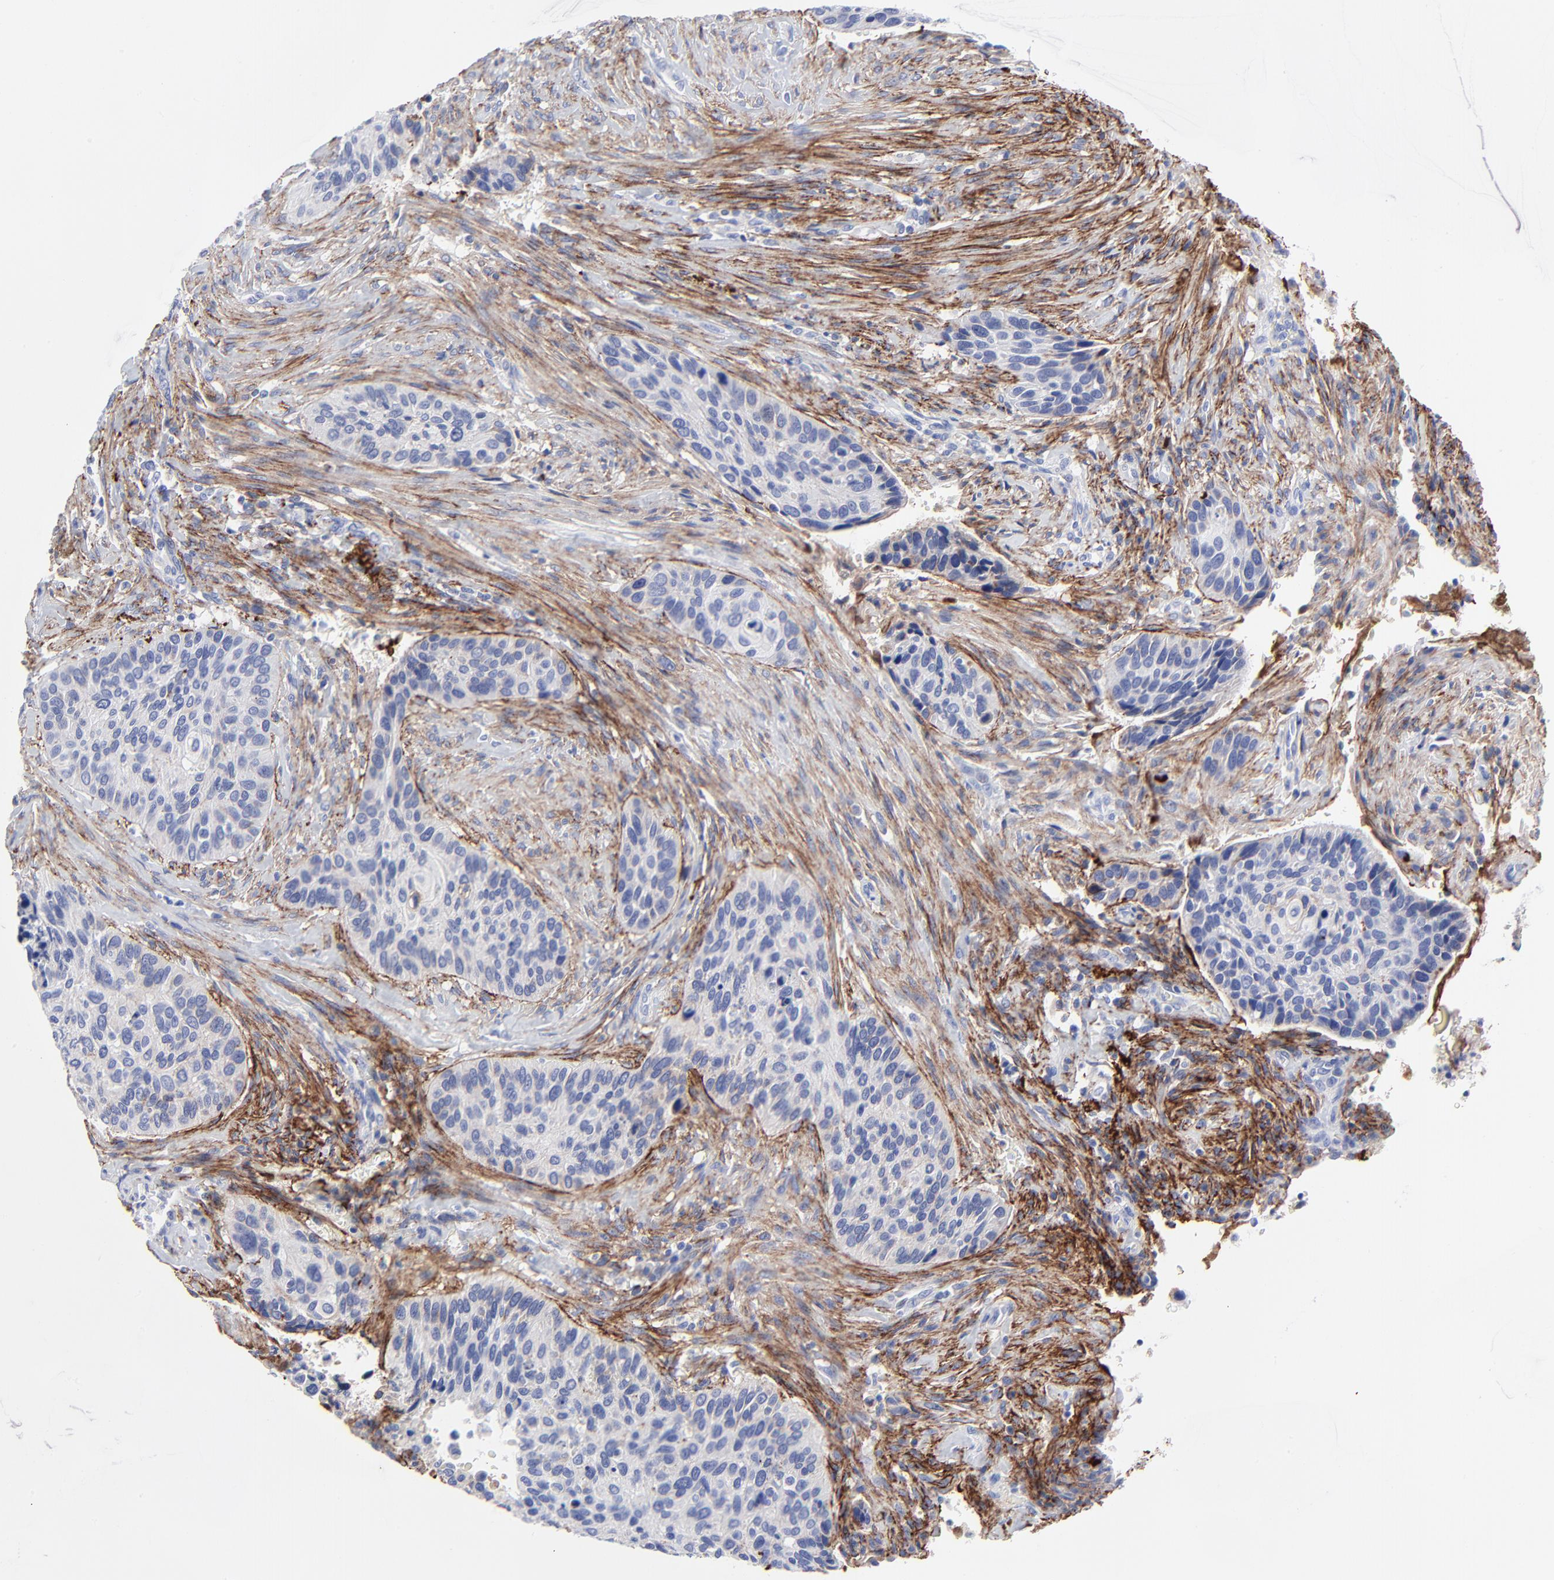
{"staining": {"intensity": "negative", "quantity": "none", "location": "none"}, "tissue": "cervical cancer", "cell_type": "Tumor cells", "image_type": "cancer", "snomed": [{"axis": "morphology", "description": "Adenocarcinoma, NOS"}, {"axis": "topography", "description": "Cervix"}], "caption": "DAB (3,3'-diaminobenzidine) immunohistochemical staining of cervical adenocarcinoma demonstrates no significant staining in tumor cells. (DAB immunohistochemistry with hematoxylin counter stain).", "gene": "FBLN2", "patient": {"sex": "female", "age": 29}}